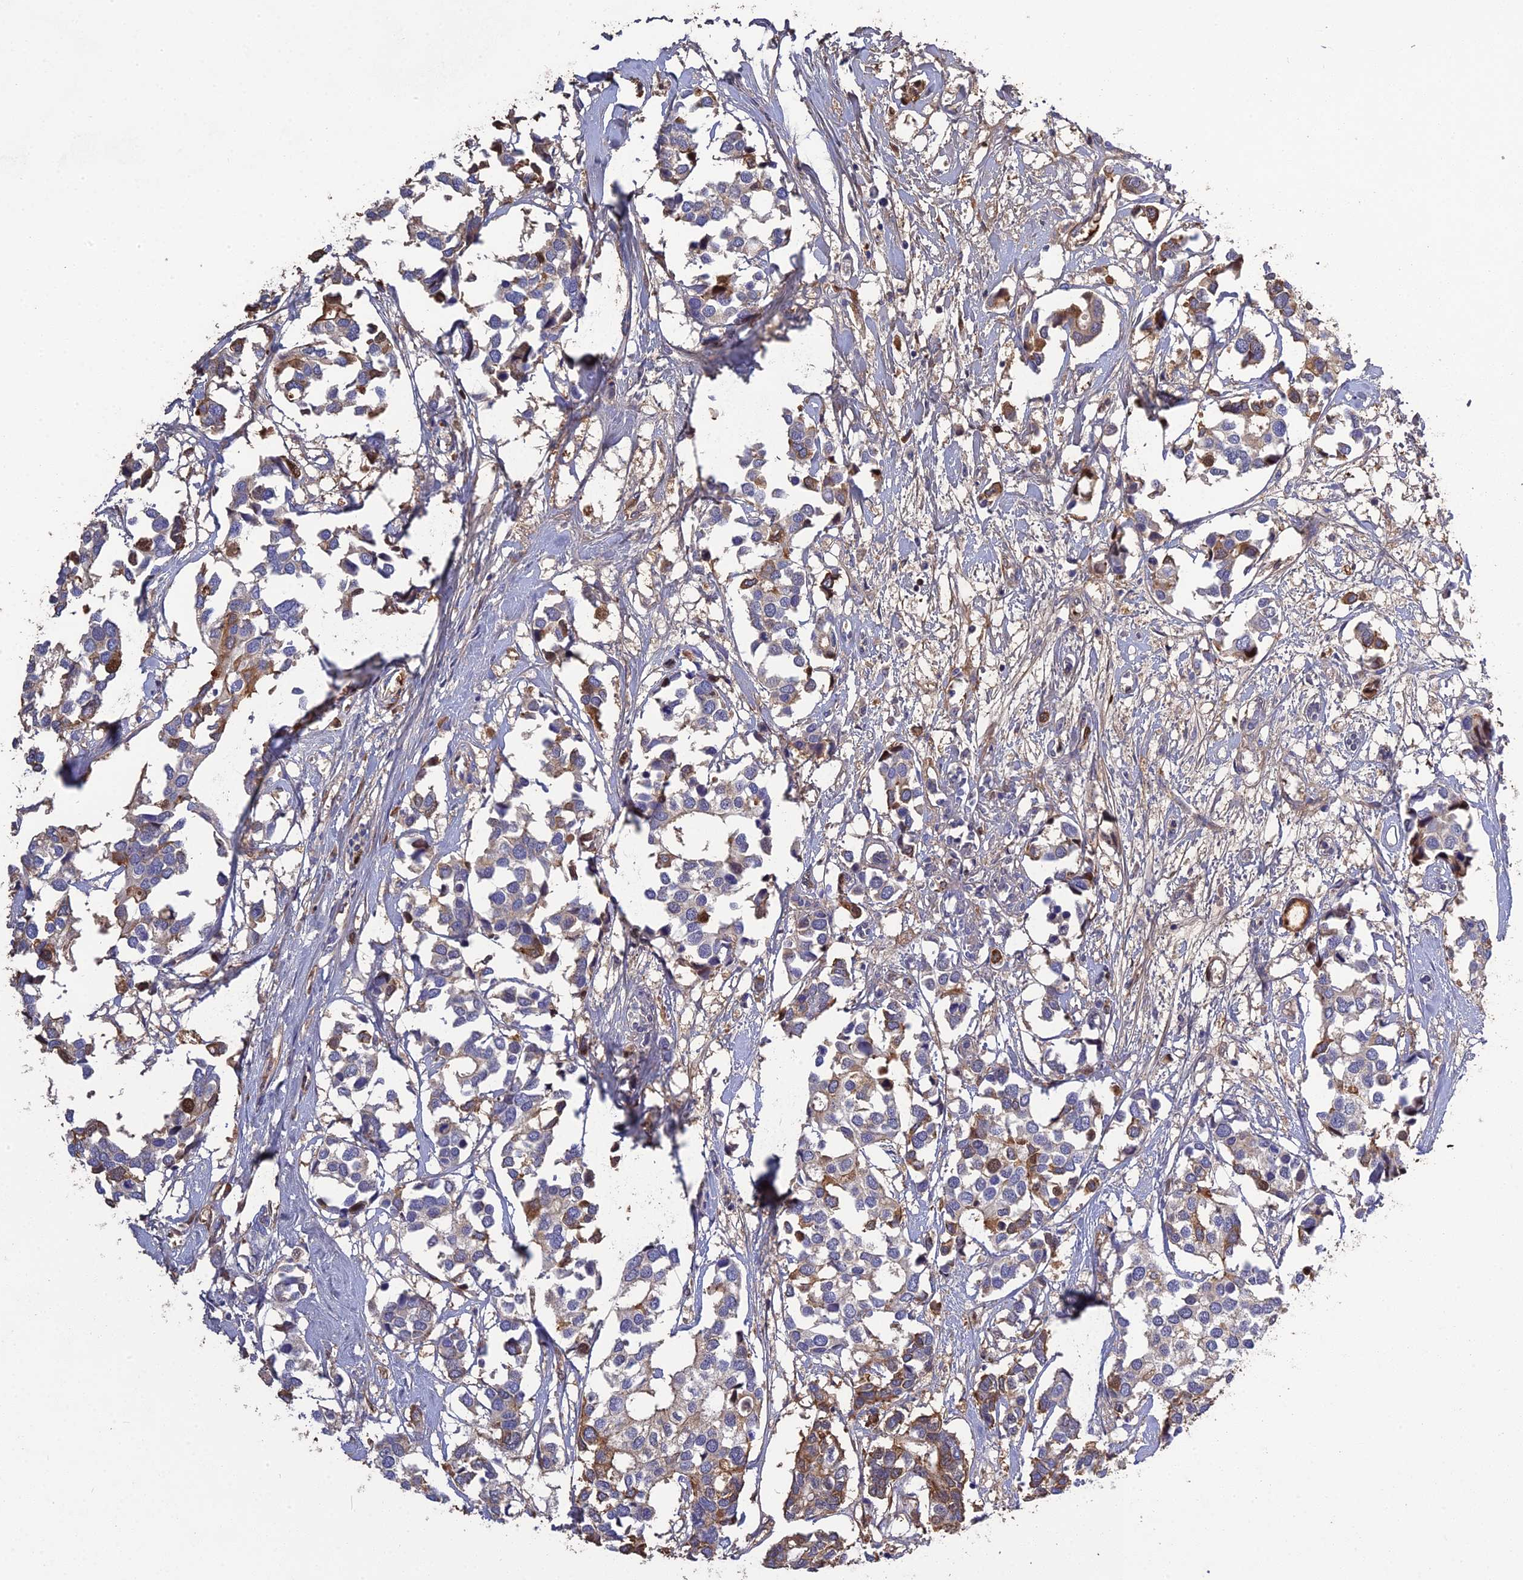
{"staining": {"intensity": "moderate", "quantity": "<25%", "location": "cytoplasmic/membranous"}, "tissue": "breast cancer", "cell_type": "Tumor cells", "image_type": "cancer", "snomed": [{"axis": "morphology", "description": "Duct carcinoma"}, {"axis": "topography", "description": "Breast"}], "caption": "A brown stain highlights moderate cytoplasmic/membranous expression of a protein in human intraductal carcinoma (breast) tumor cells.", "gene": "PZP", "patient": {"sex": "female", "age": 83}}